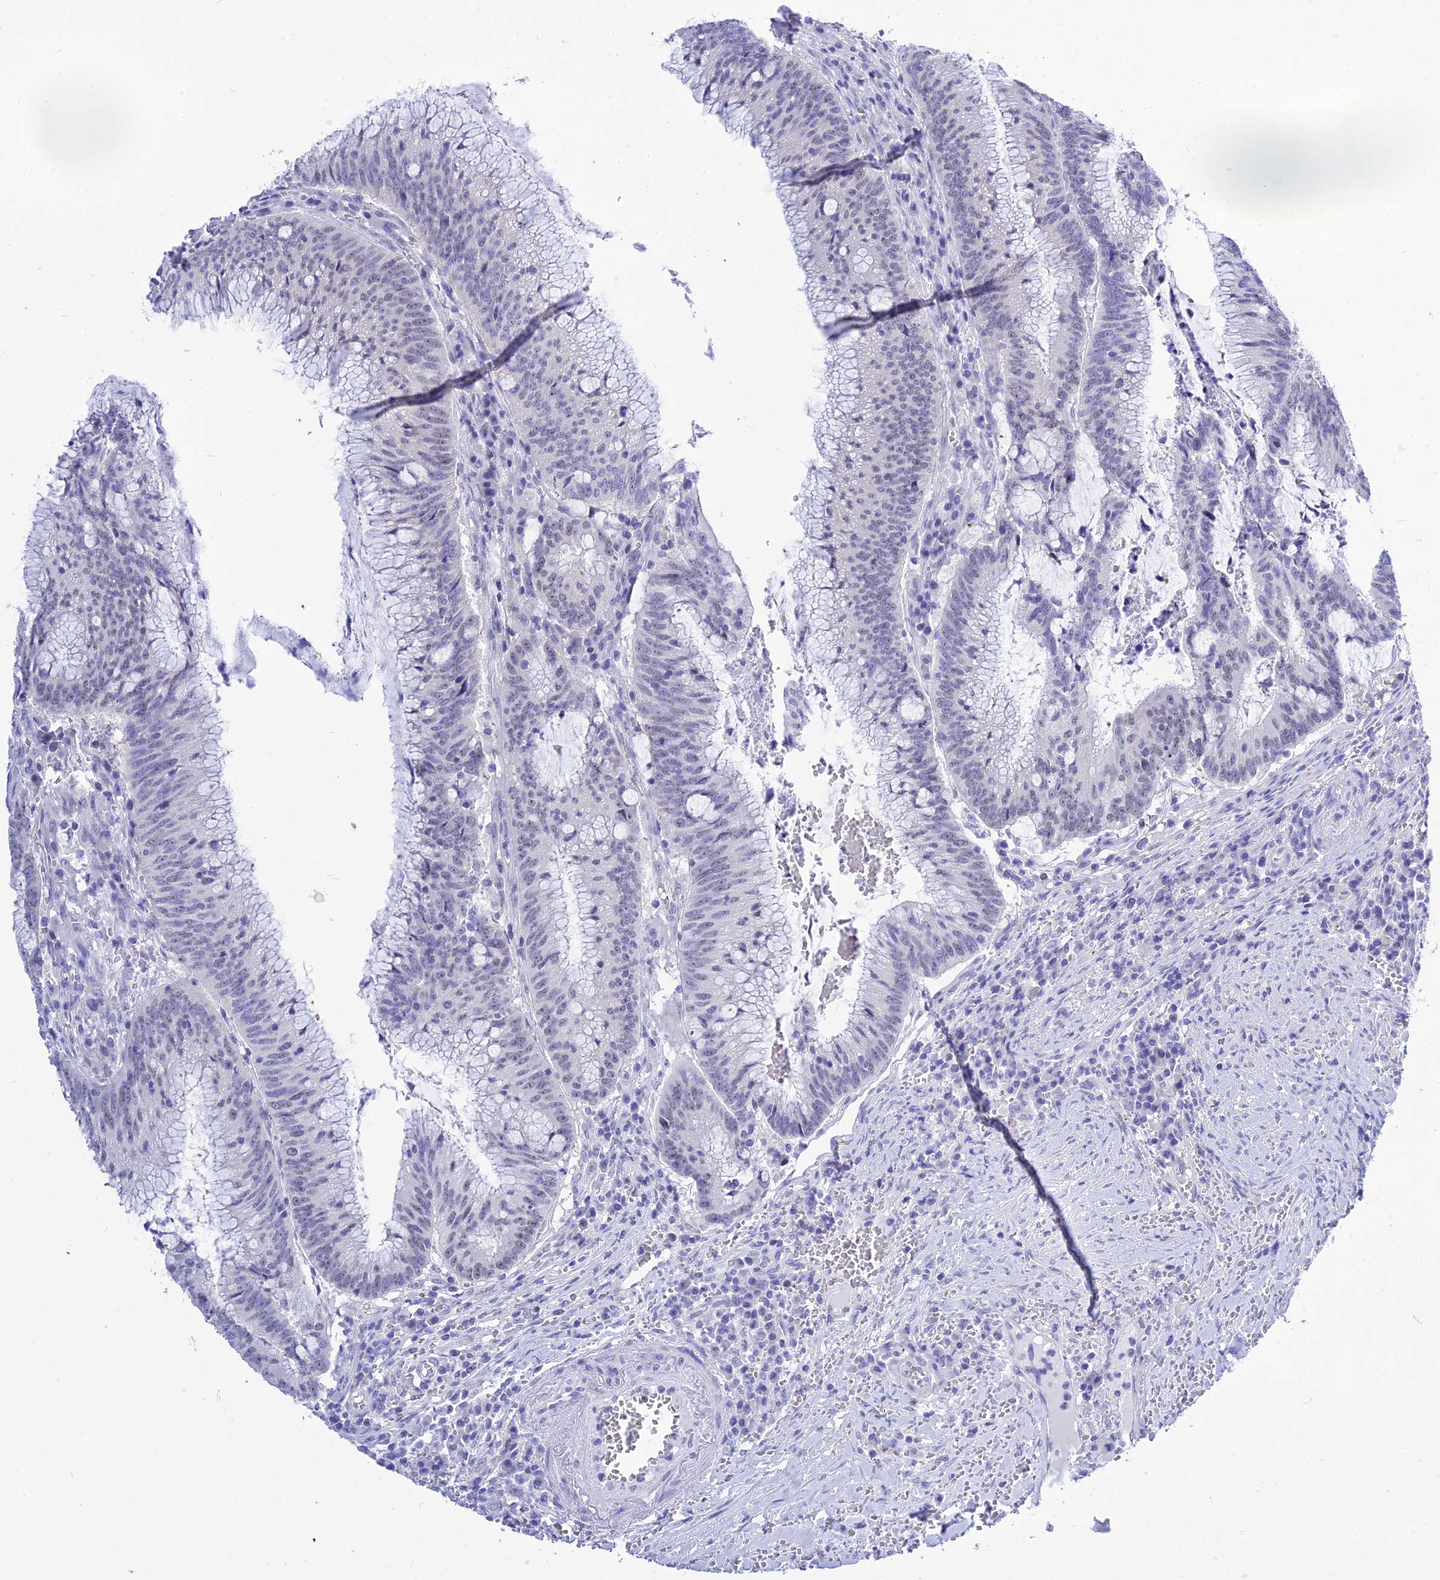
{"staining": {"intensity": "moderate", "quantity": "25%-75%", "location": "nuclear"}, "tissue": "colorectal cancer", "cell_type": "Tumor cells", "image_type": "cancer", "snomed": [{"axis": "morphology", "description": "Adenocarcinoma, NOS"}, {"axis": "topography", "description": "Rectum"}], "caption": "A micrograph of colorectal cancer (adenocarcinoma) stained for a protein reveals moderate nuclear brown staining in tumor cells. The protein of interest is shown in brown color, while the nuclei are stained blue.", "gene": "DEFB107A", "patient": {"sex": "female", "age": 77}}